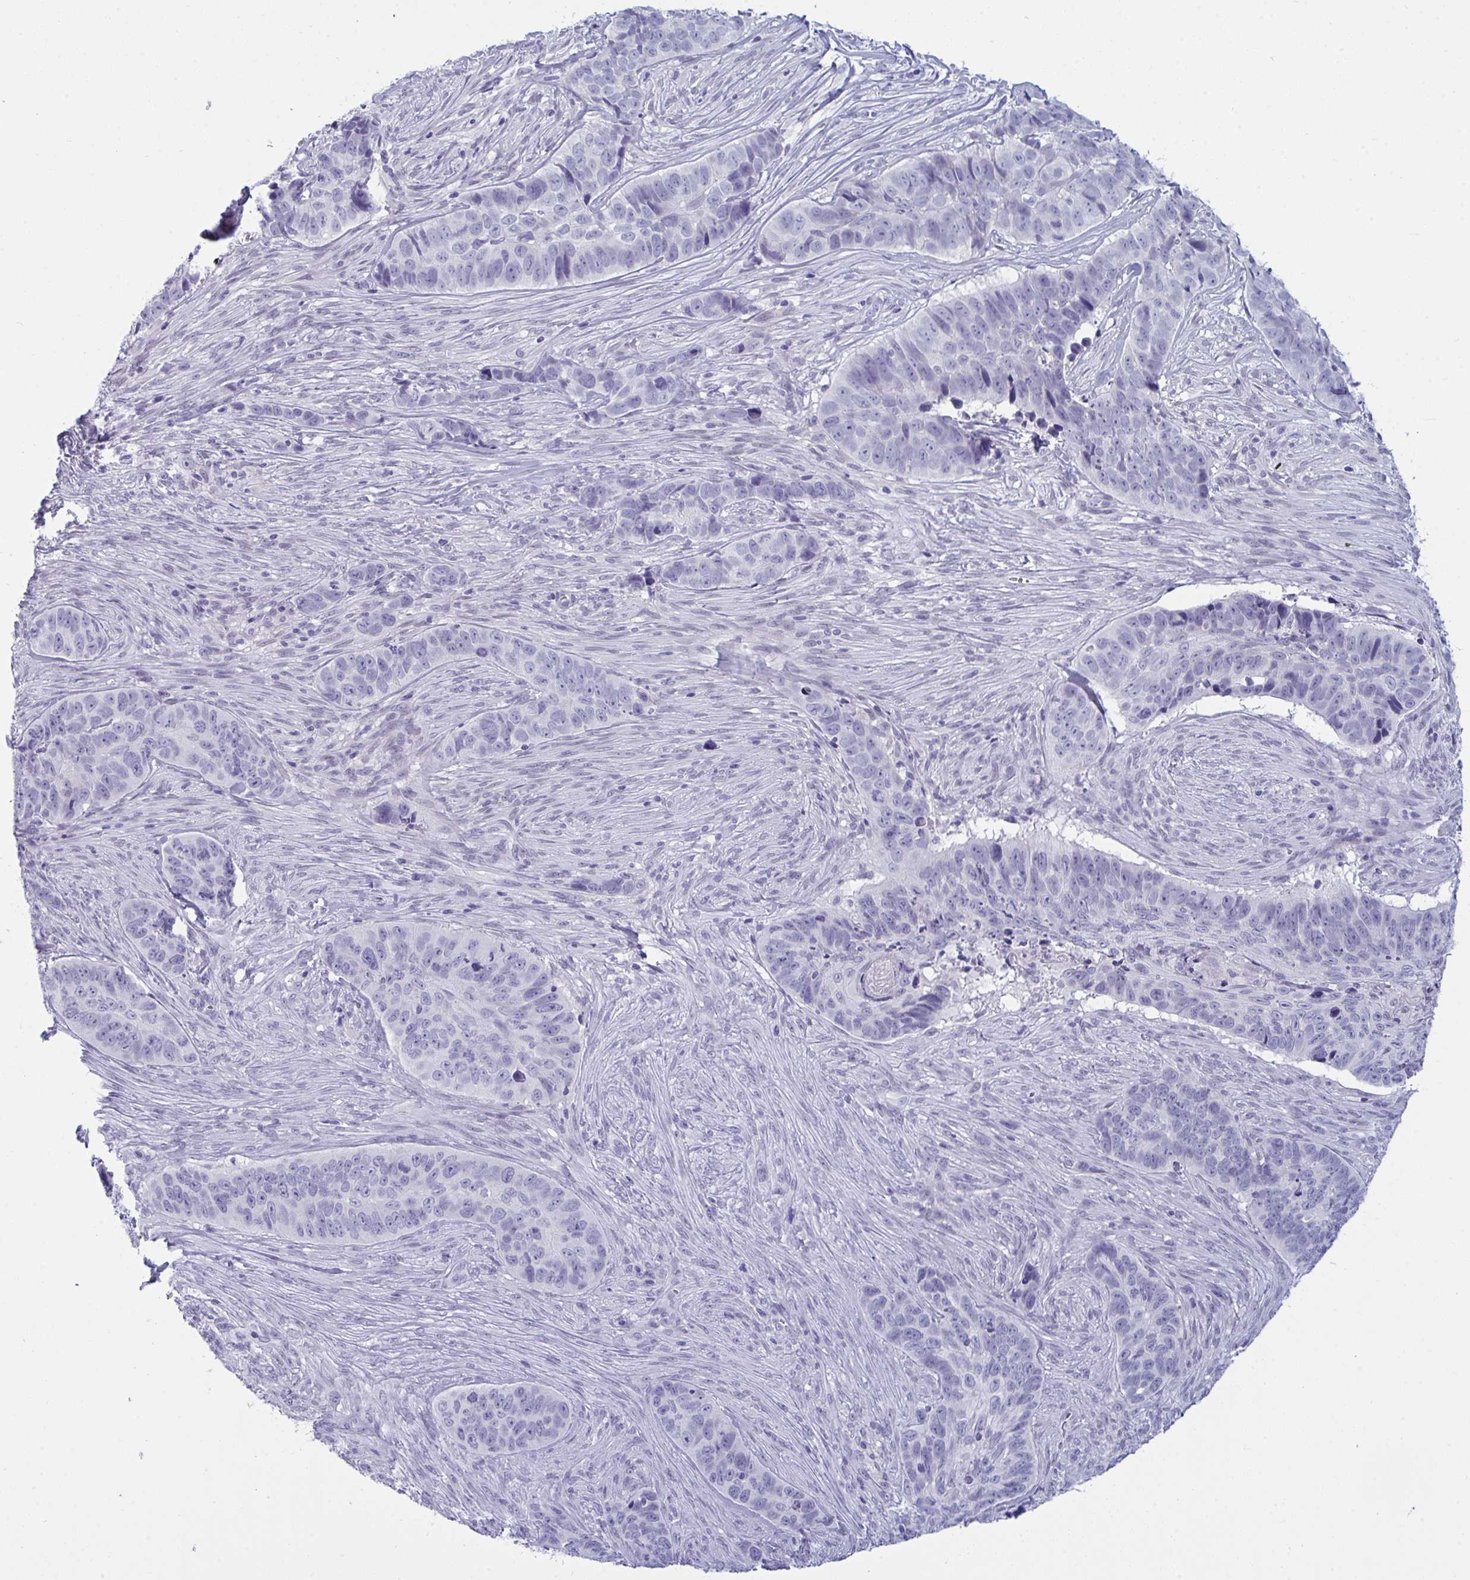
{"staining": {"intensity": "negative", "quantity": "none", "location": "none"}, "tissue": "skin cancer", "cell_type": "Tumor cells", "image_type": "cancer", "snomed": [{"axis": "morphology", "description": "Basal cell carcinoma"}, {"axis": "topography", "description": "Skin"}], "caption": "Protein analysis of skin cancer (basal cell carcinoma) reveals no significant positivity in tumor cells.", "gene": "PRDM9", "patient": {"sex": "female", "age": 82}}